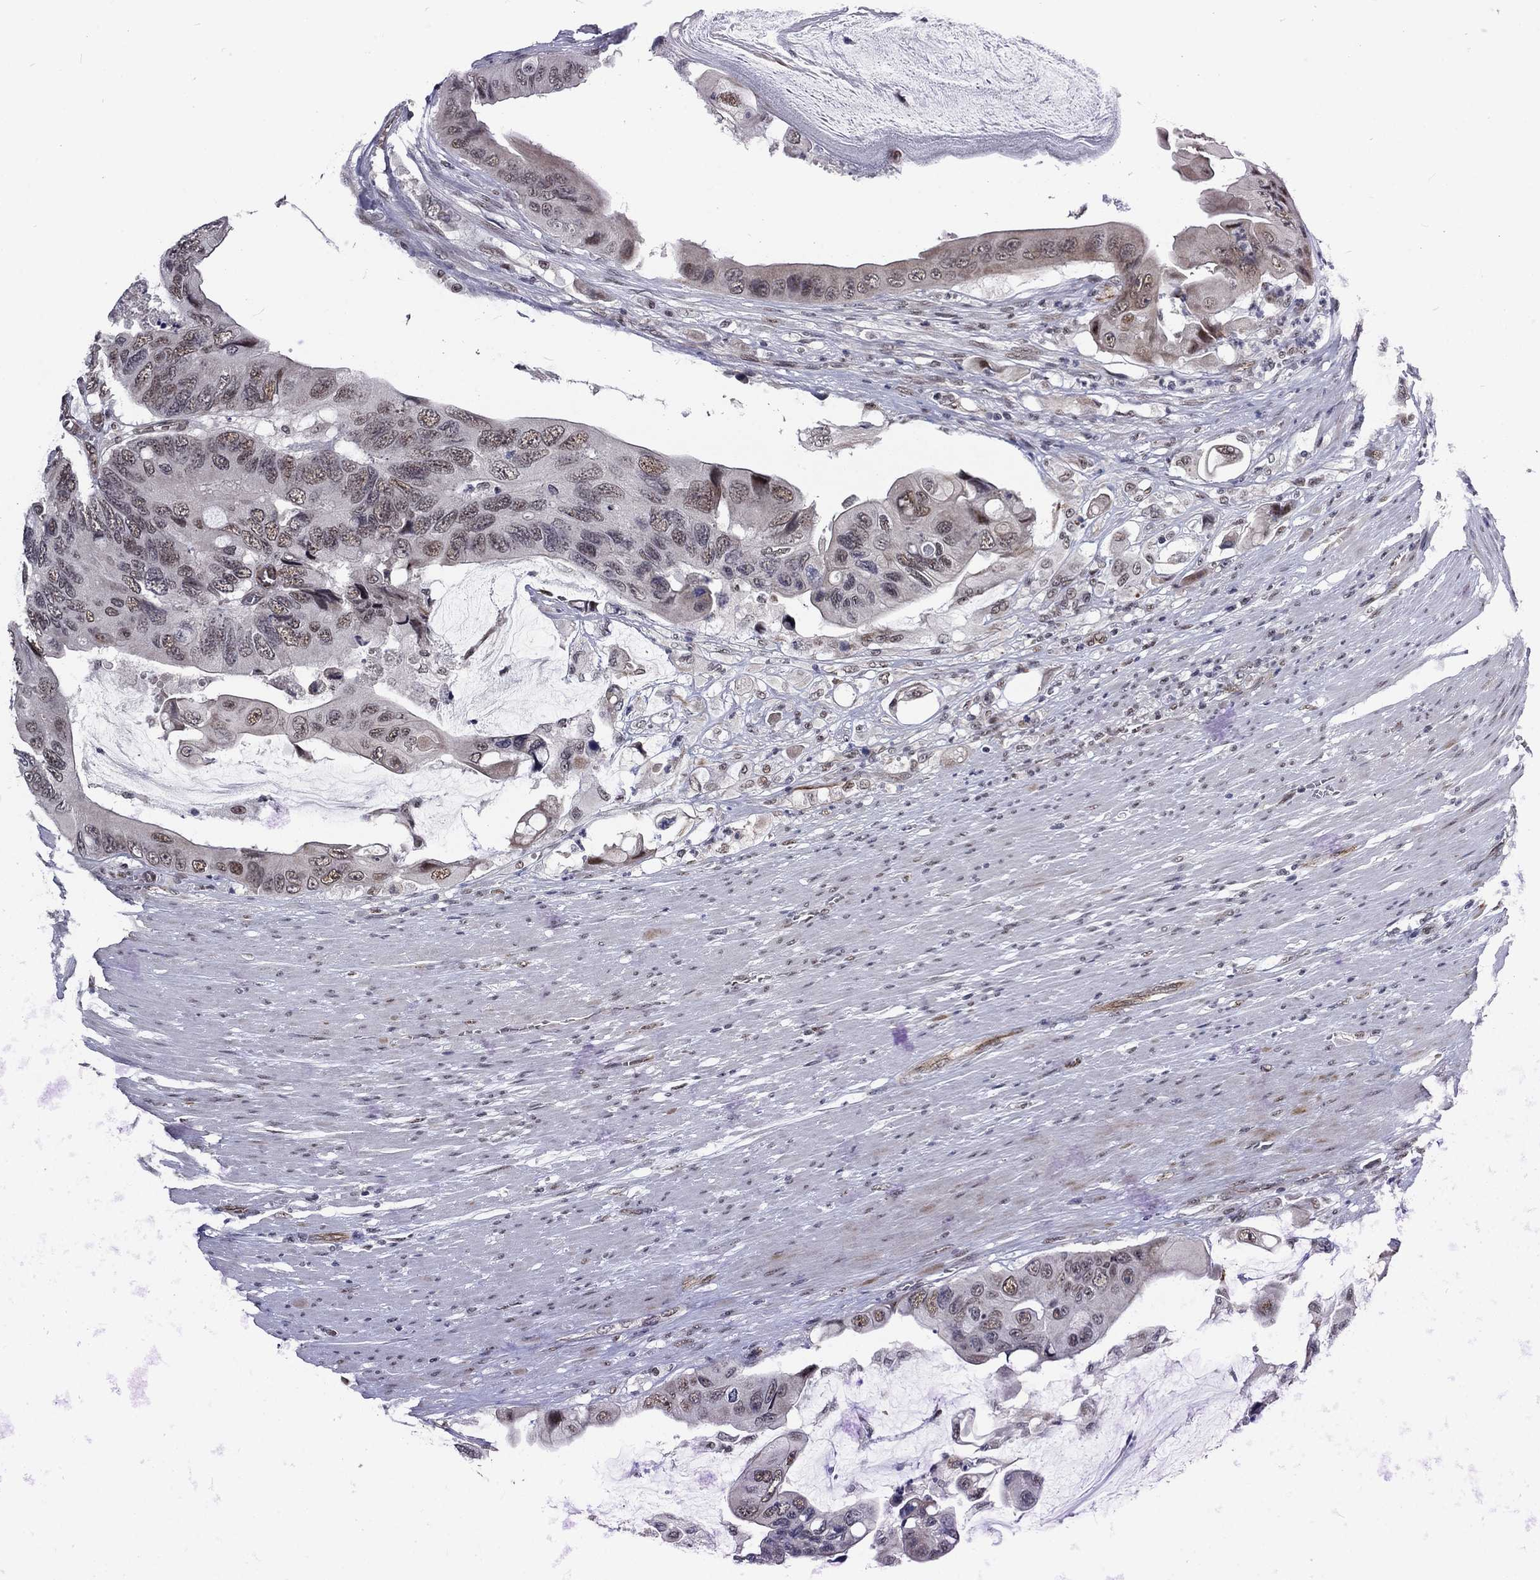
{"staining": {"intensity": "negative", "quantity": "none", "location": "none"}, "tissue": "colorectal cancer", "cell_type": "Tumor cells", "image_type": "cancer", "snomed": [{"axis": "morphology", "description": "Adenocarcinoma, NOS"}, {"axis": "topography", "description": "Rectum"}], "caption": "This is a micrograph of IHC staining of colorectal cancer (adenocarcinoma), which shows no positivity in tumor cells. (Brightfield microscopy of DAB (3,3'-diaminobenzidine) IHC at high magnification).", "gene": "ZBED1", "patient": {"sex": "male", "age": 63}}